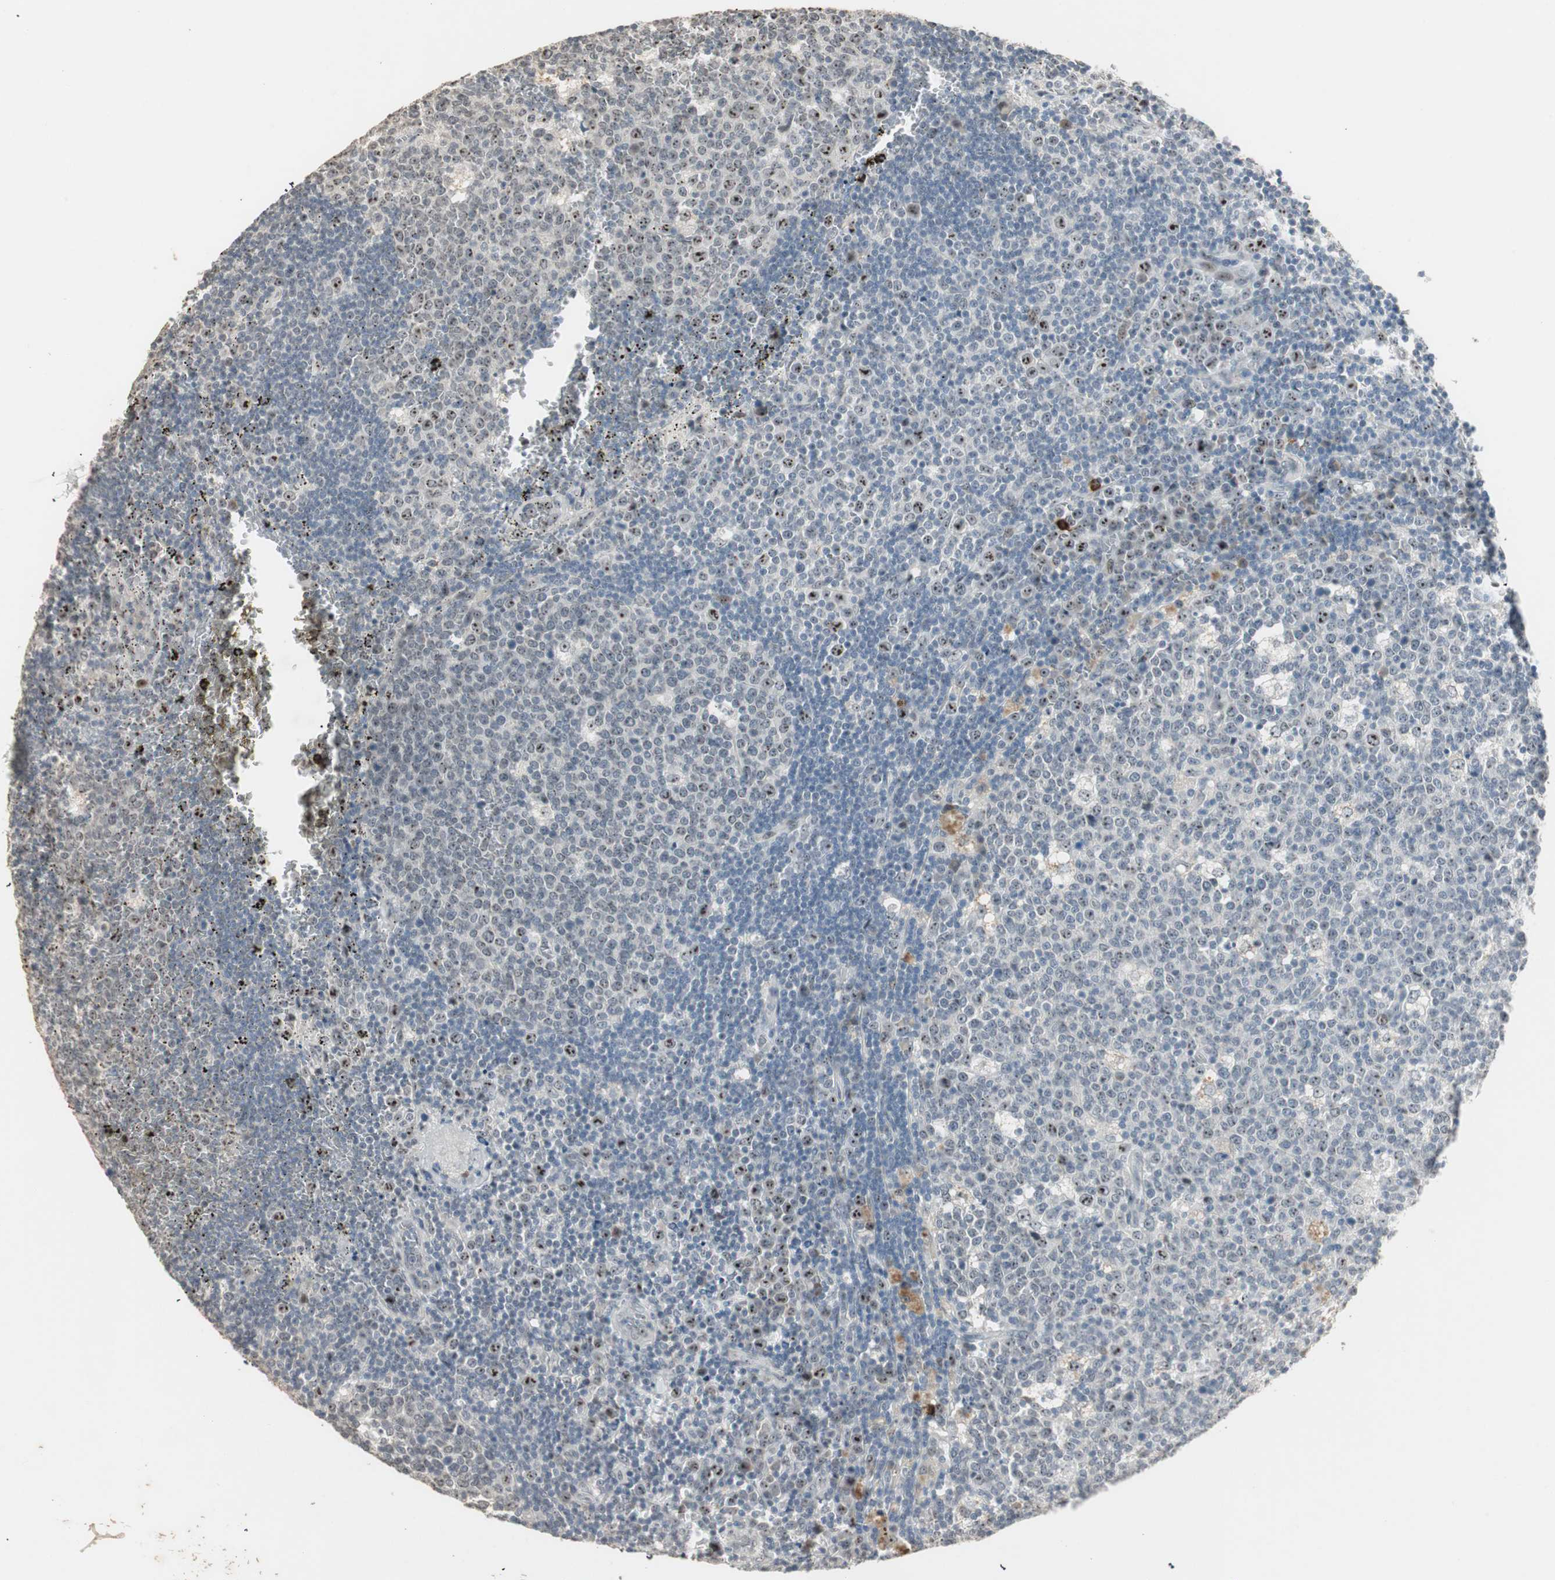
{"staining": {"intensity": "moderate", "quantity": "25%-75%", "location": "nuclear"}, "tissue": "lymph node", "cell_type": "Germinal center cells", "image_type": "normal", "snomed": [{"axis": "morphology", "description": "Normal tissue, NOS"}, {"axis": "topography", "description": "Lymph node"}, {"axis": "topography", "description": "Salivary gland"}], "caption": "The image exhibits staining of normal lymph node, revealing moderate nuclear protein positivity (brown color) within germinal center cells. Nuclei are stained in blue.", "gene": "ETV4", "patient": {"sex": "male", "age": 8}}